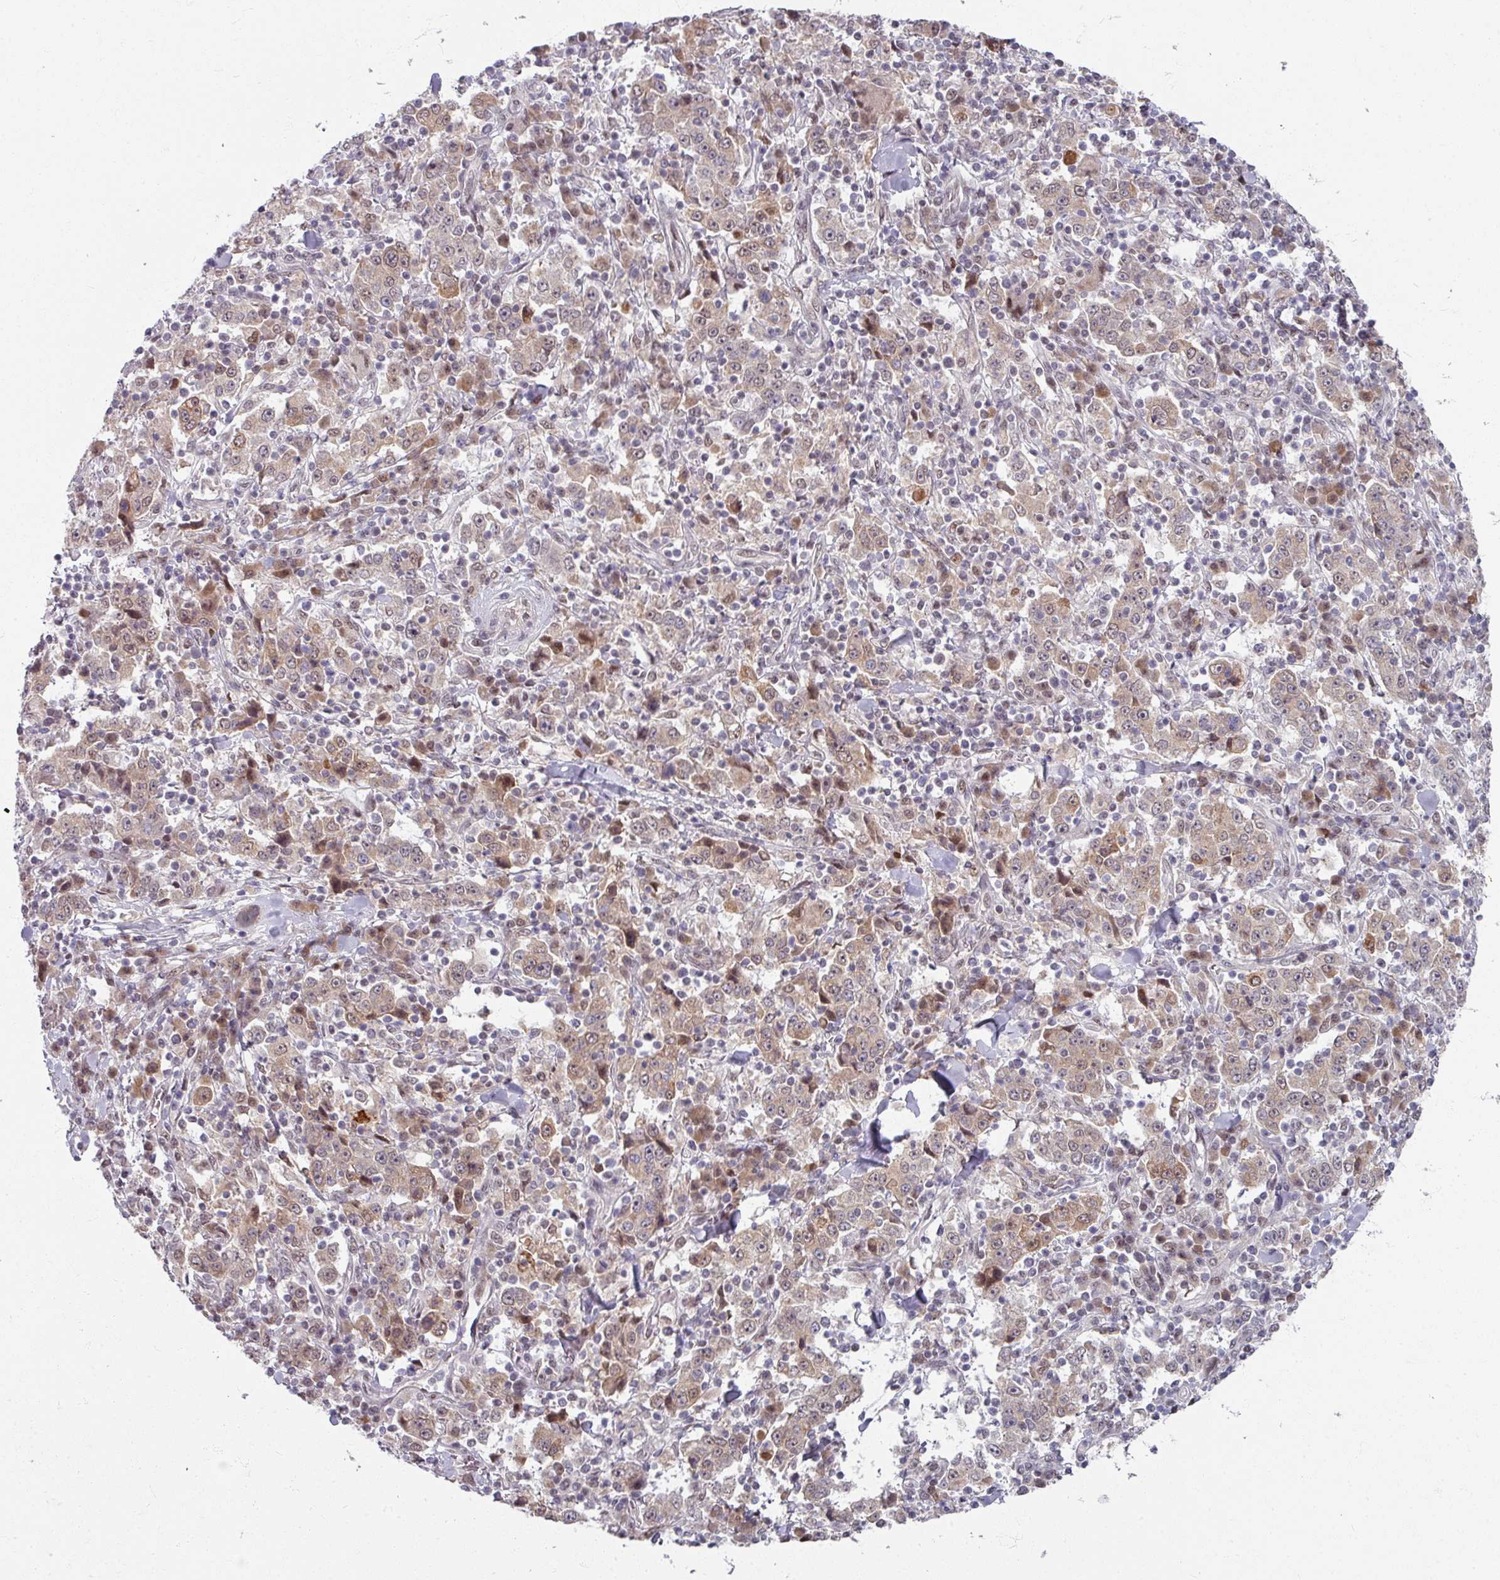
{"staining": {"intensity": "weak", "quantity": "25%-75%", "location": "cytoplasmic/membranous"}, "tissue": "stomach cancer", "cell_type": "Tumor cells", "image_type": "cancer", "snomed": [{"axis": "morphology", "description": "Normal tissue, NOS"}, {"axis": "morphology", "description": "Adenocarcinoma, NOS"}, {"axis": "topography", "description": "Stomach, upper"}, {"axis": "topography", "description": "Stomach"}], "caption": "Protein positivity by immunohistochemistry (IHC) exhibits weak cytoplasmic/membranous positivity in approximately 25%-75% of tumor cells in stomach cancer.", "gene": "KLC3", "patient": {"sex": "male", "age": 59}}